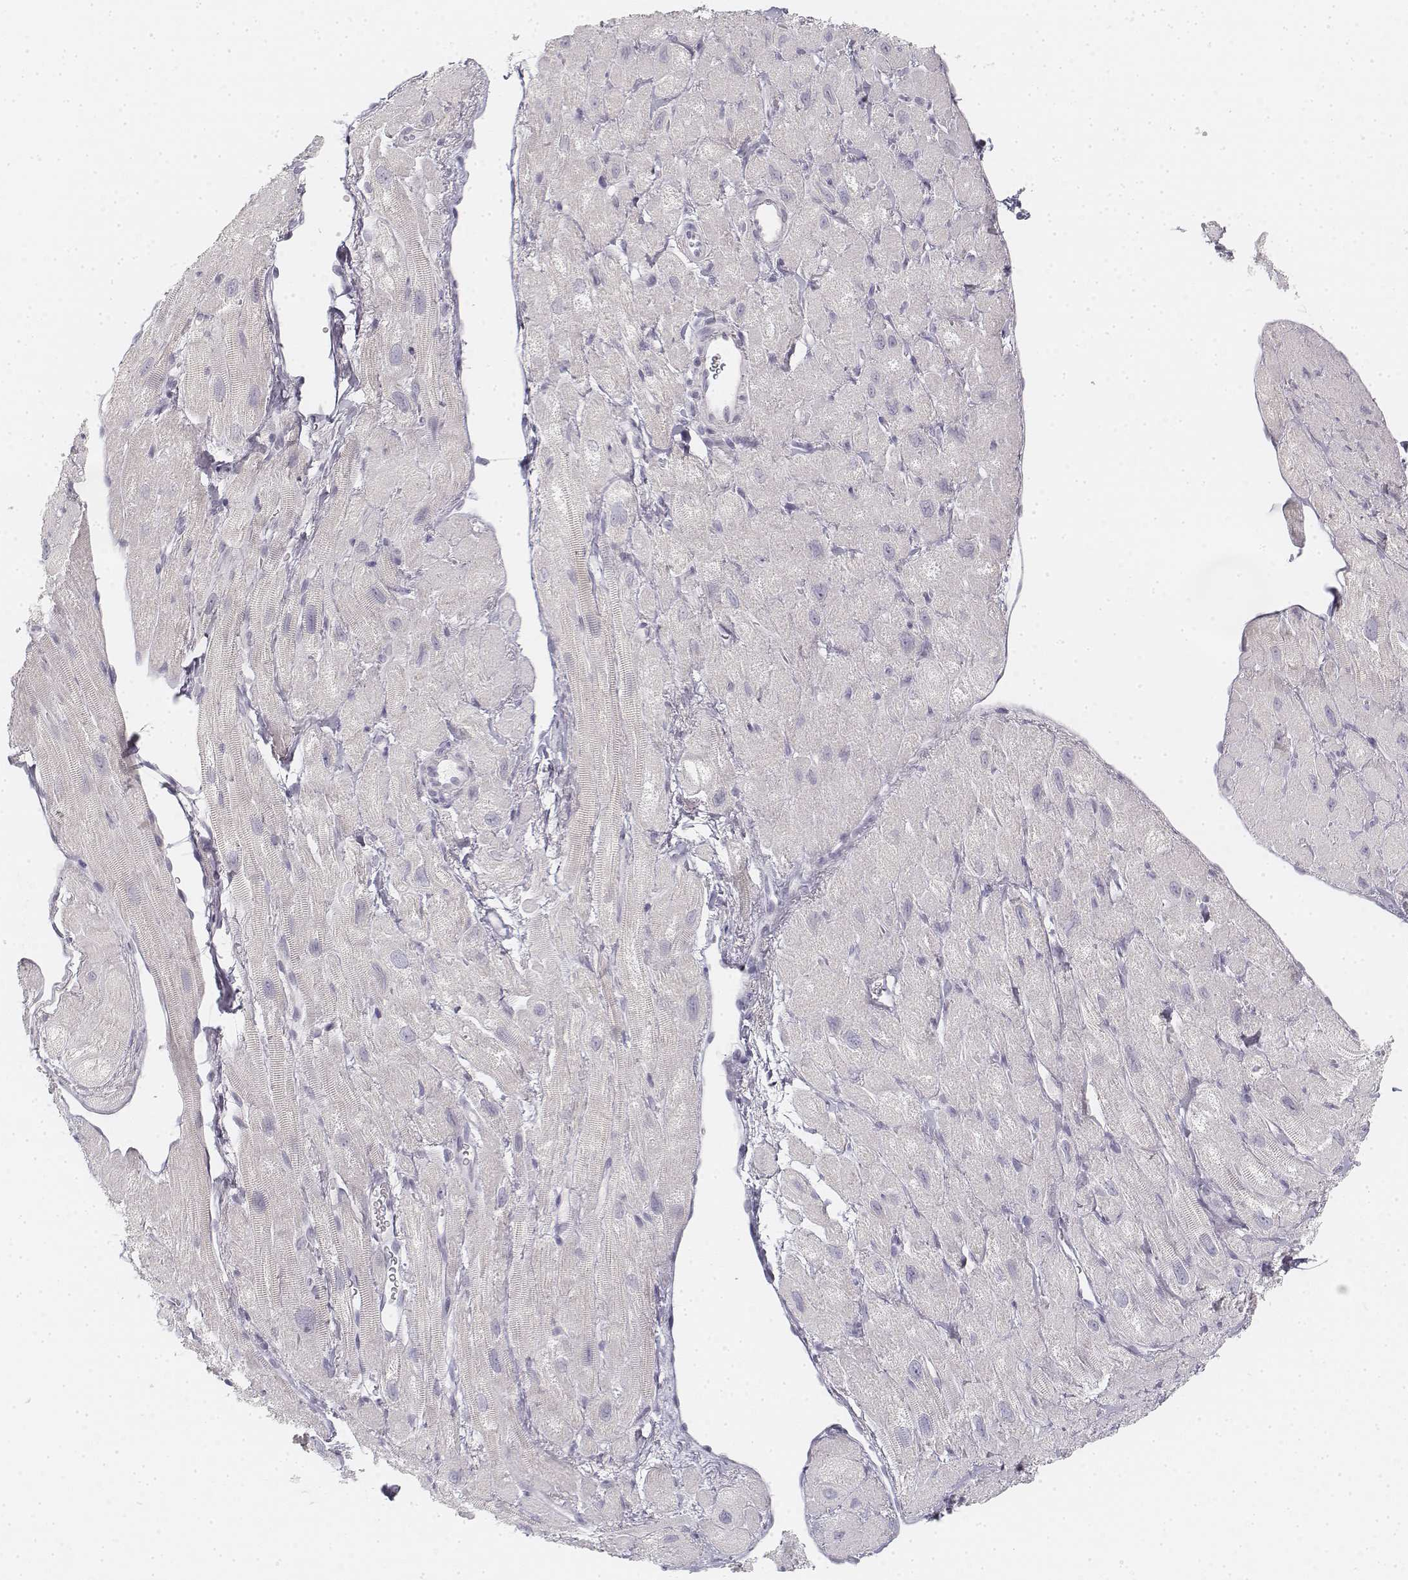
{"staining": {"intensity": "negative", "quantity": "none", "location": "none"}, "tissue": "heart muscle", "cell_type": "Cardiomyocytes", "image_type": "normal", "snomed": [{"axis": "morphology", "description": "Normal tissue, NOS"}, {"axis": "topography", "description": "Heart"}], "caption": "This is a image of immunohistochemistry staining of unremarkable heart muscle, which shows no staining in cardiomyocytes.", "gene": "KRT25", "patient": {"sex": "female", "age": 62}}